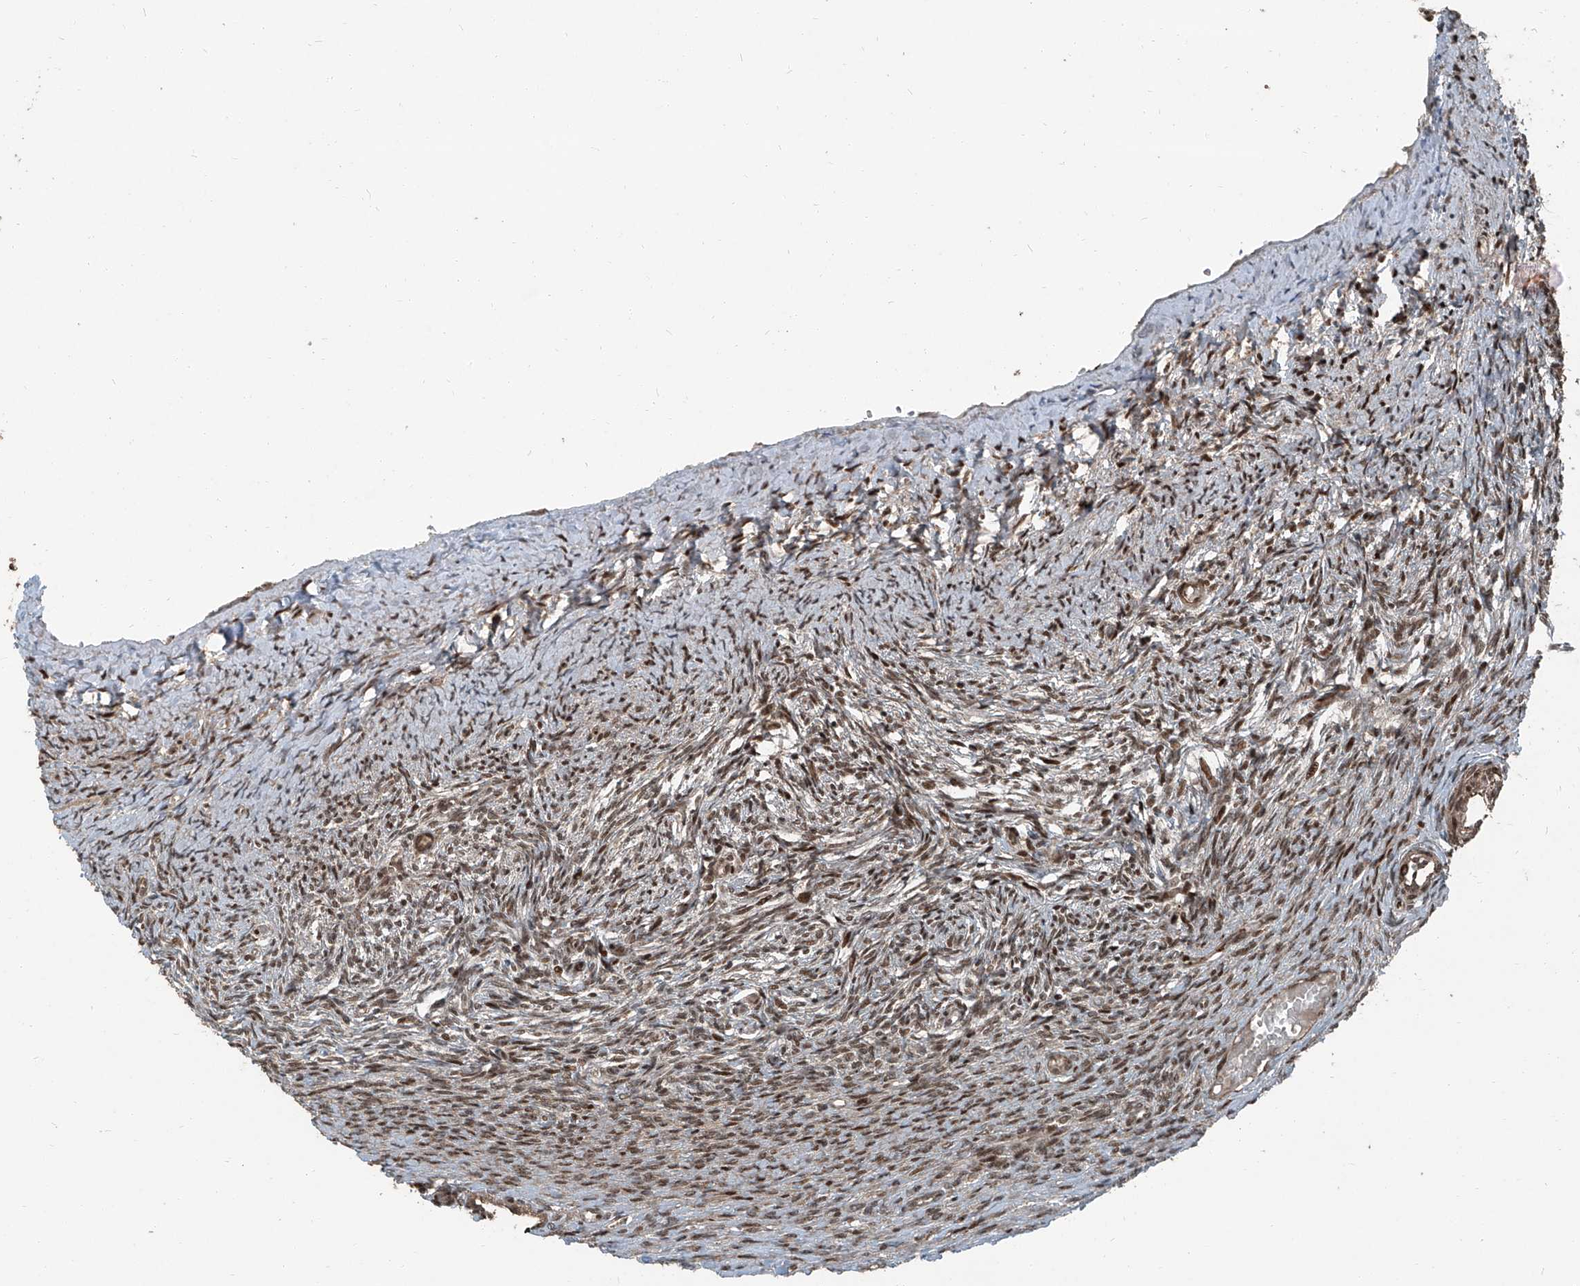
{"staining": {"intensity": "moderate", "quantity": ">75%", "location": "nuclear"}, "tissue": "ovary", "cell_type": "Ovarian stroma cells", "image_type": "normal", "snomed": [{"axis": "morphology", "description": "Adenocarcinoma, NOS"}, {"axis": "topography", "description": "Endometrium"}], "caption": "A micrograph of human ovary stained for a protein shows moderate nuclear brown staining in ovarian stroma cells.", "gene": "ZNF570", "patient": {"sex": "female", "age": 32}}